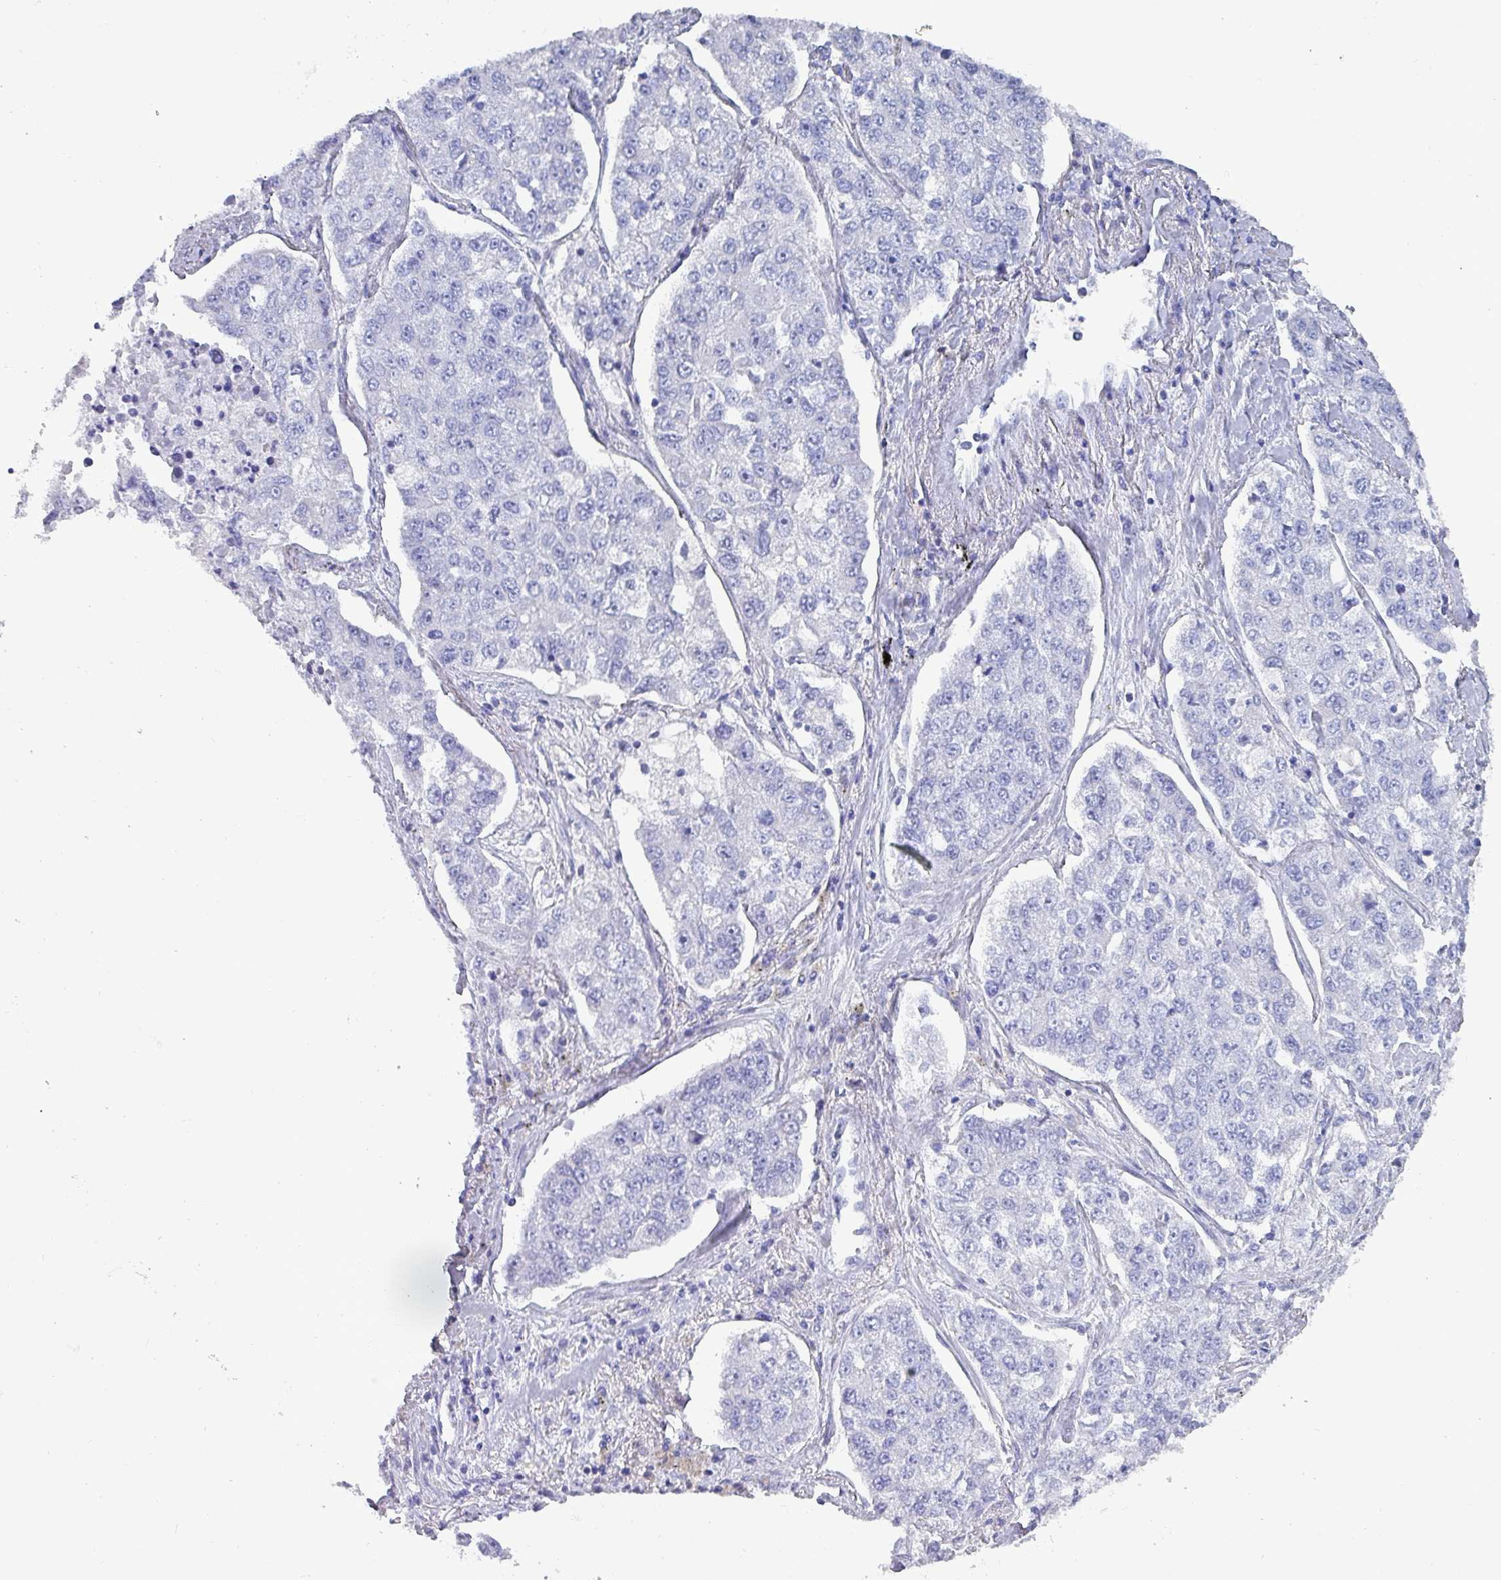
{"staining": {"intensity": "negative", "quantity": "none", "location": "none"}, "tissue": "lung cancer", "cell_type": "Tumor cells", "image_type": "cancer", "snomed": [{"axis": "morphology", "description": "Adenocarcinoma, NOS"}, {"axis": "topography", "description": "Lung"}], "caption": "This is a micrograph of IHC staining of lung adenocarcinoma, which shows no staining in tumor cells.", "gene": "INS-IGF2", "patient": {"sex": "male", "age": 49}}